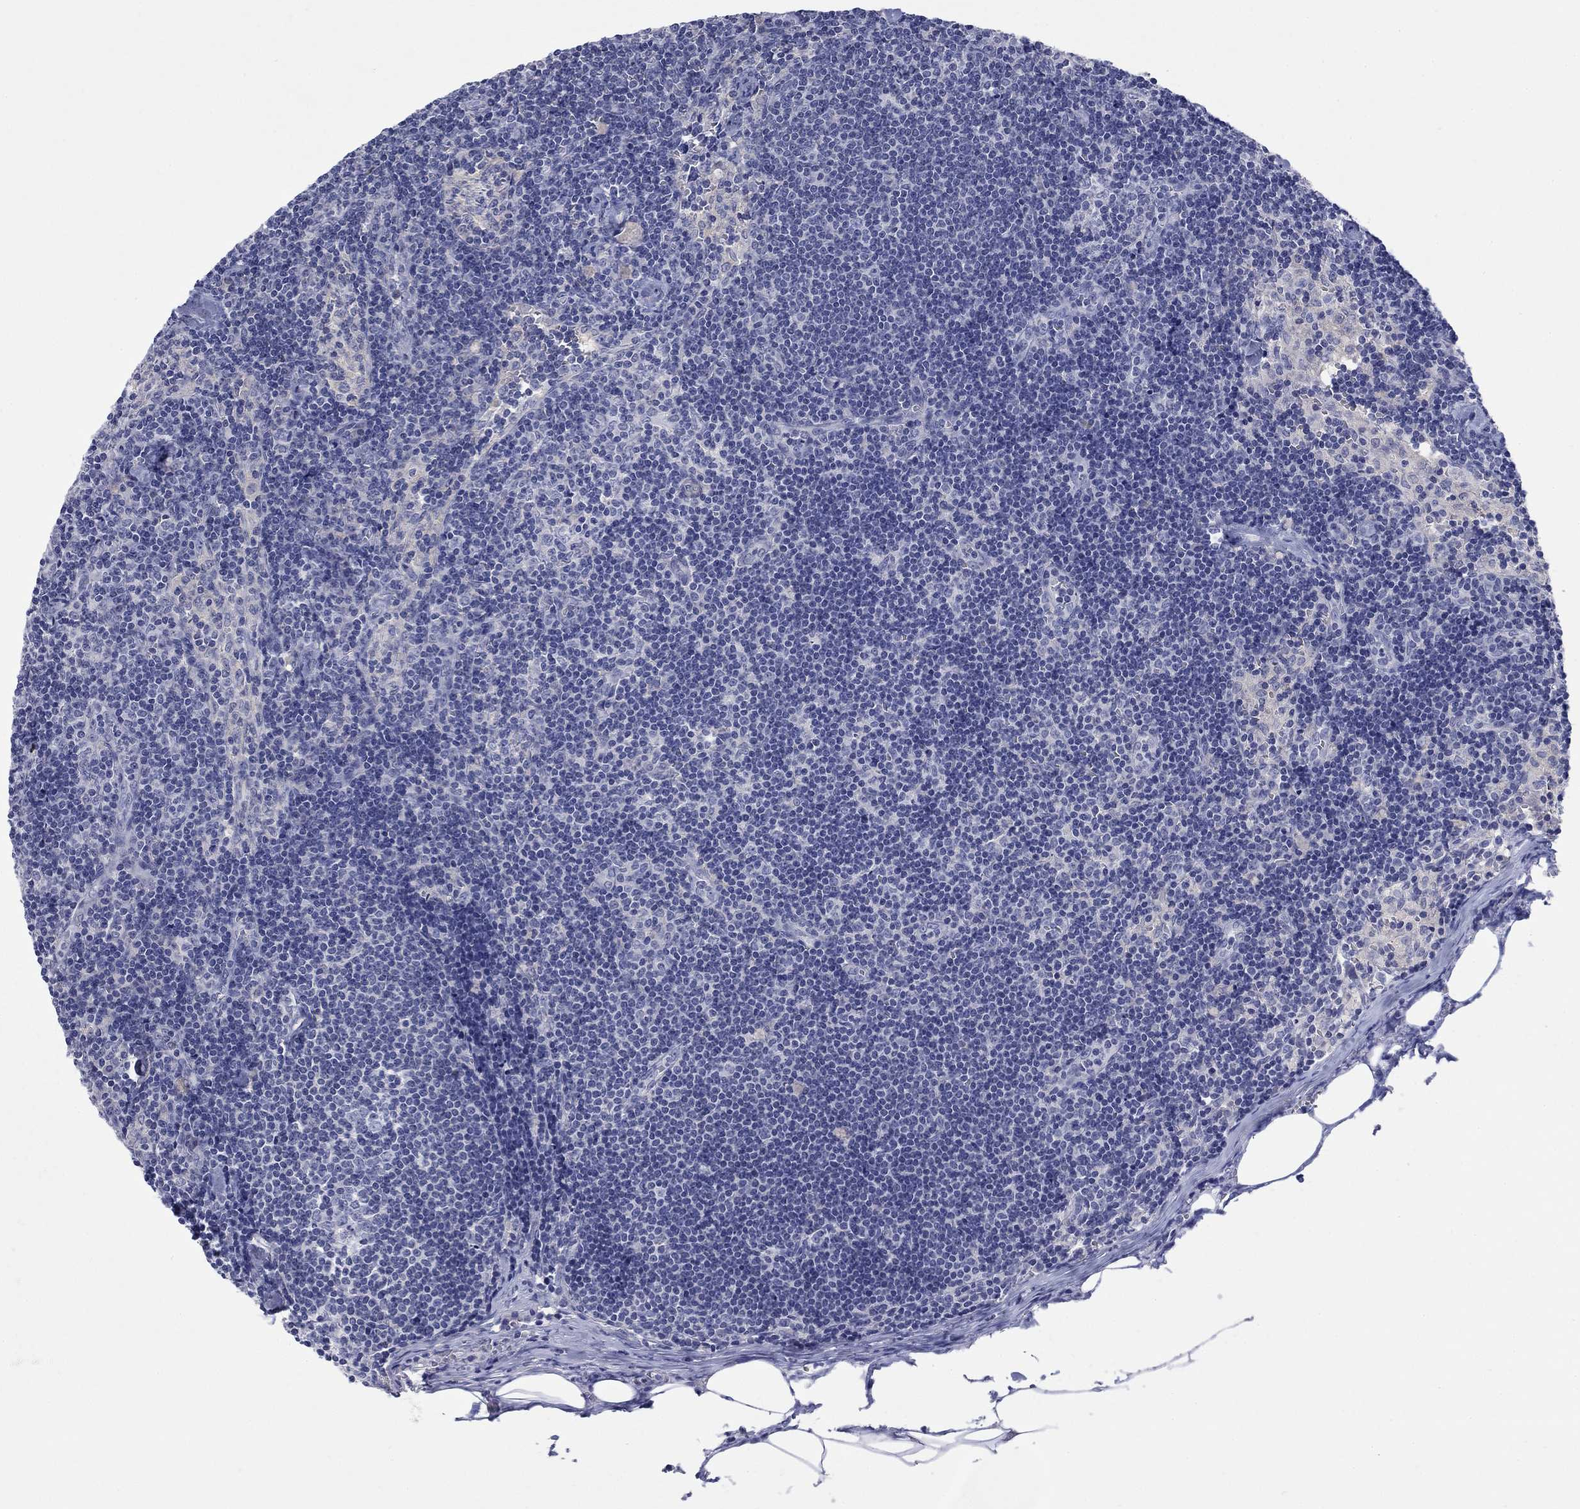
{"staining": {"intensity": "negative", "quantity": "none", "location": "none"}, "tissue": "lymph node", "cell_type": "Germinal center cells", "image_type": "normal", "snomed": [{"axis": "morphology", "description": "Normal tissue, NOS"}, {"axis": "topography", "description": "Lymph node"}], "caption": "DAB immunohistochemical staining of normal human lymph node reveals no significant staining in germinal center cells.", "gene": "PTPRZ1", "patient": {"sex": "female", "age": 51}}